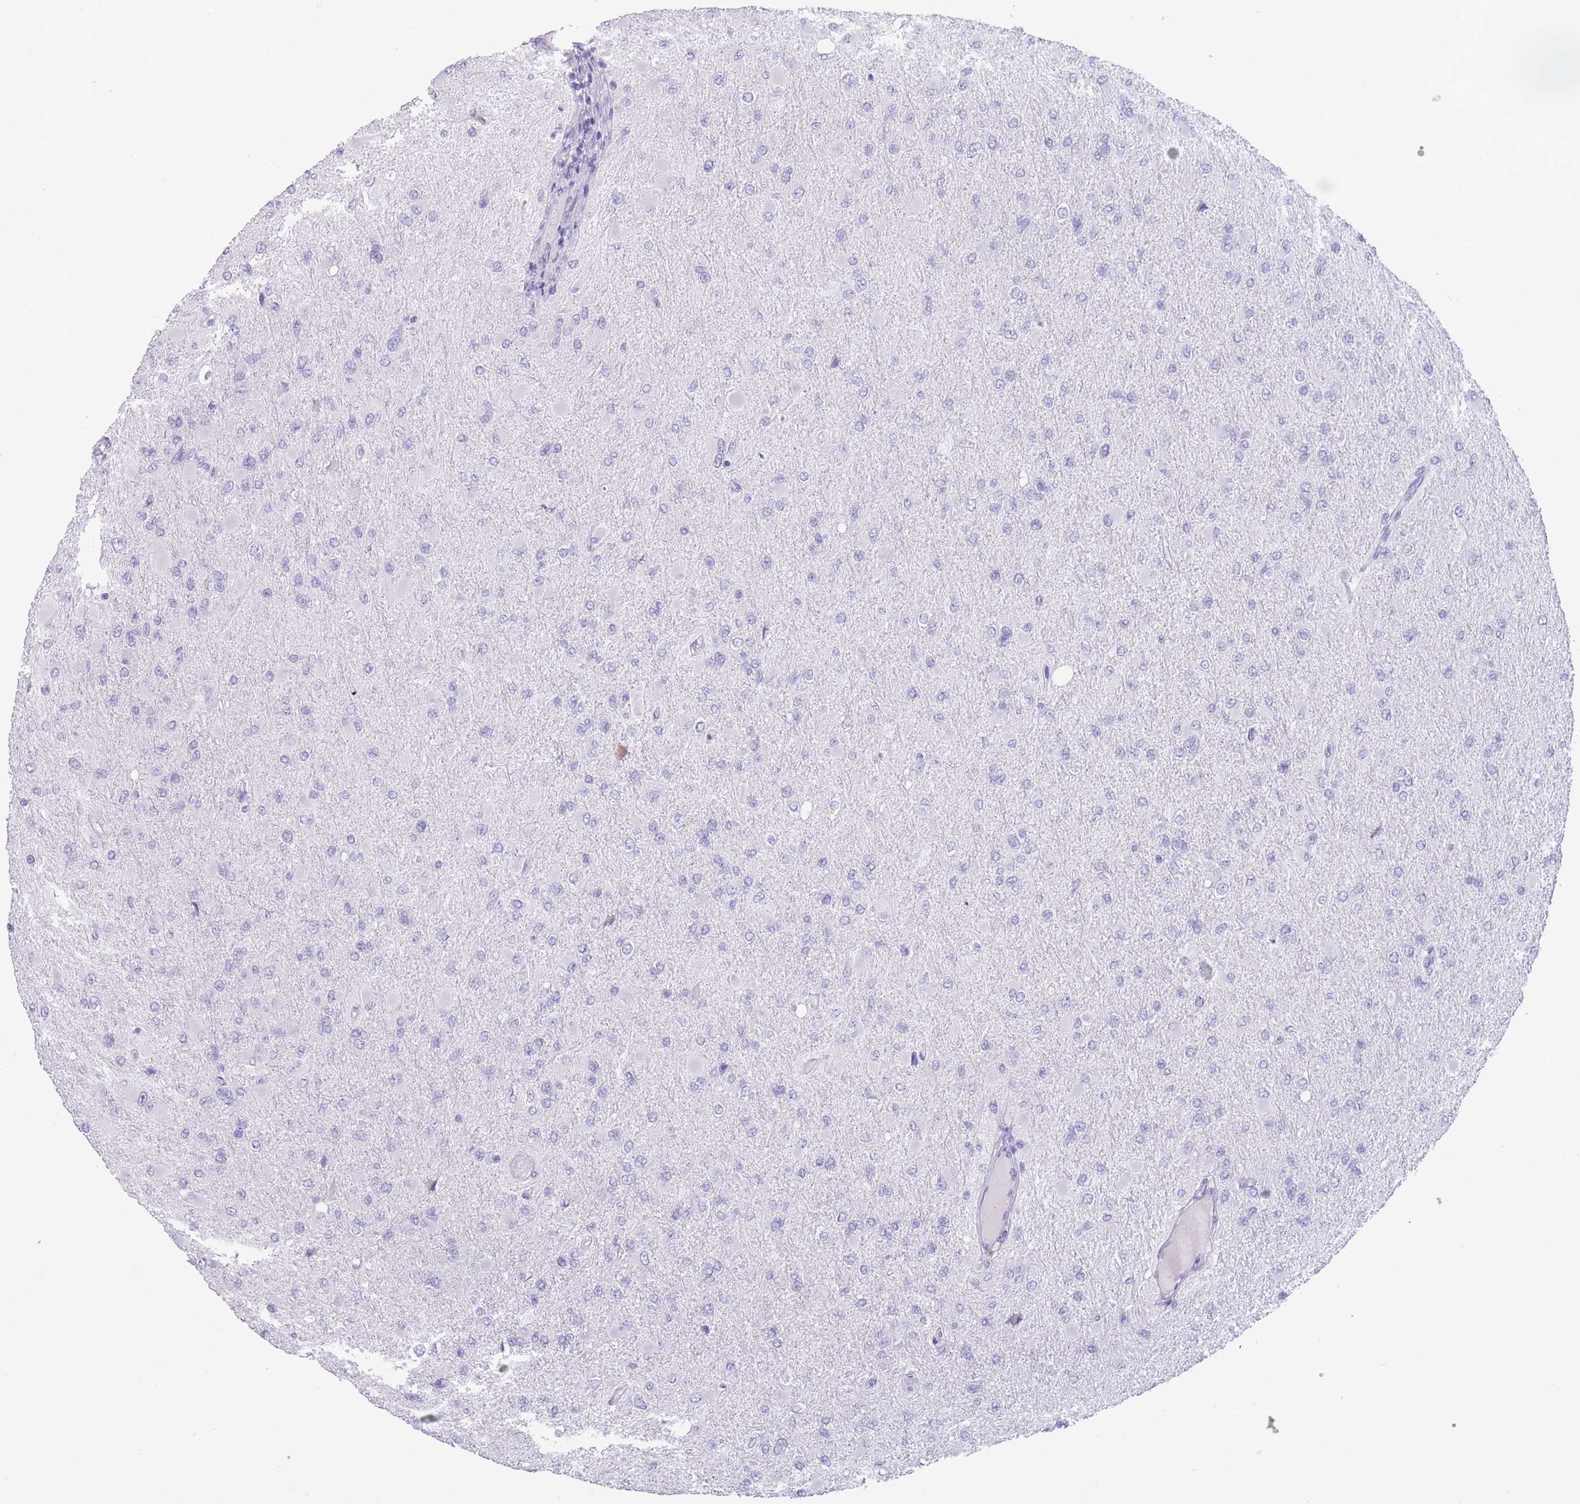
{"staining": {"intensity": "negative", "quantity": "none", "location": "none"}, "tissue": "glioma", "cell_type": "Tumor cells", "image_type": "cancer", "snomed": [{"axis": "morphology", "description": "Glioma, malignant, High grade"}, {"axis": "topography", "description": "Cerebral cortex"}], "caption": "DAB immunohistochemical staining of human glioma shows no significant expression in tumor cells.", "gene": "COL27A1", "patient": {"sex": "female", "age": 36}}